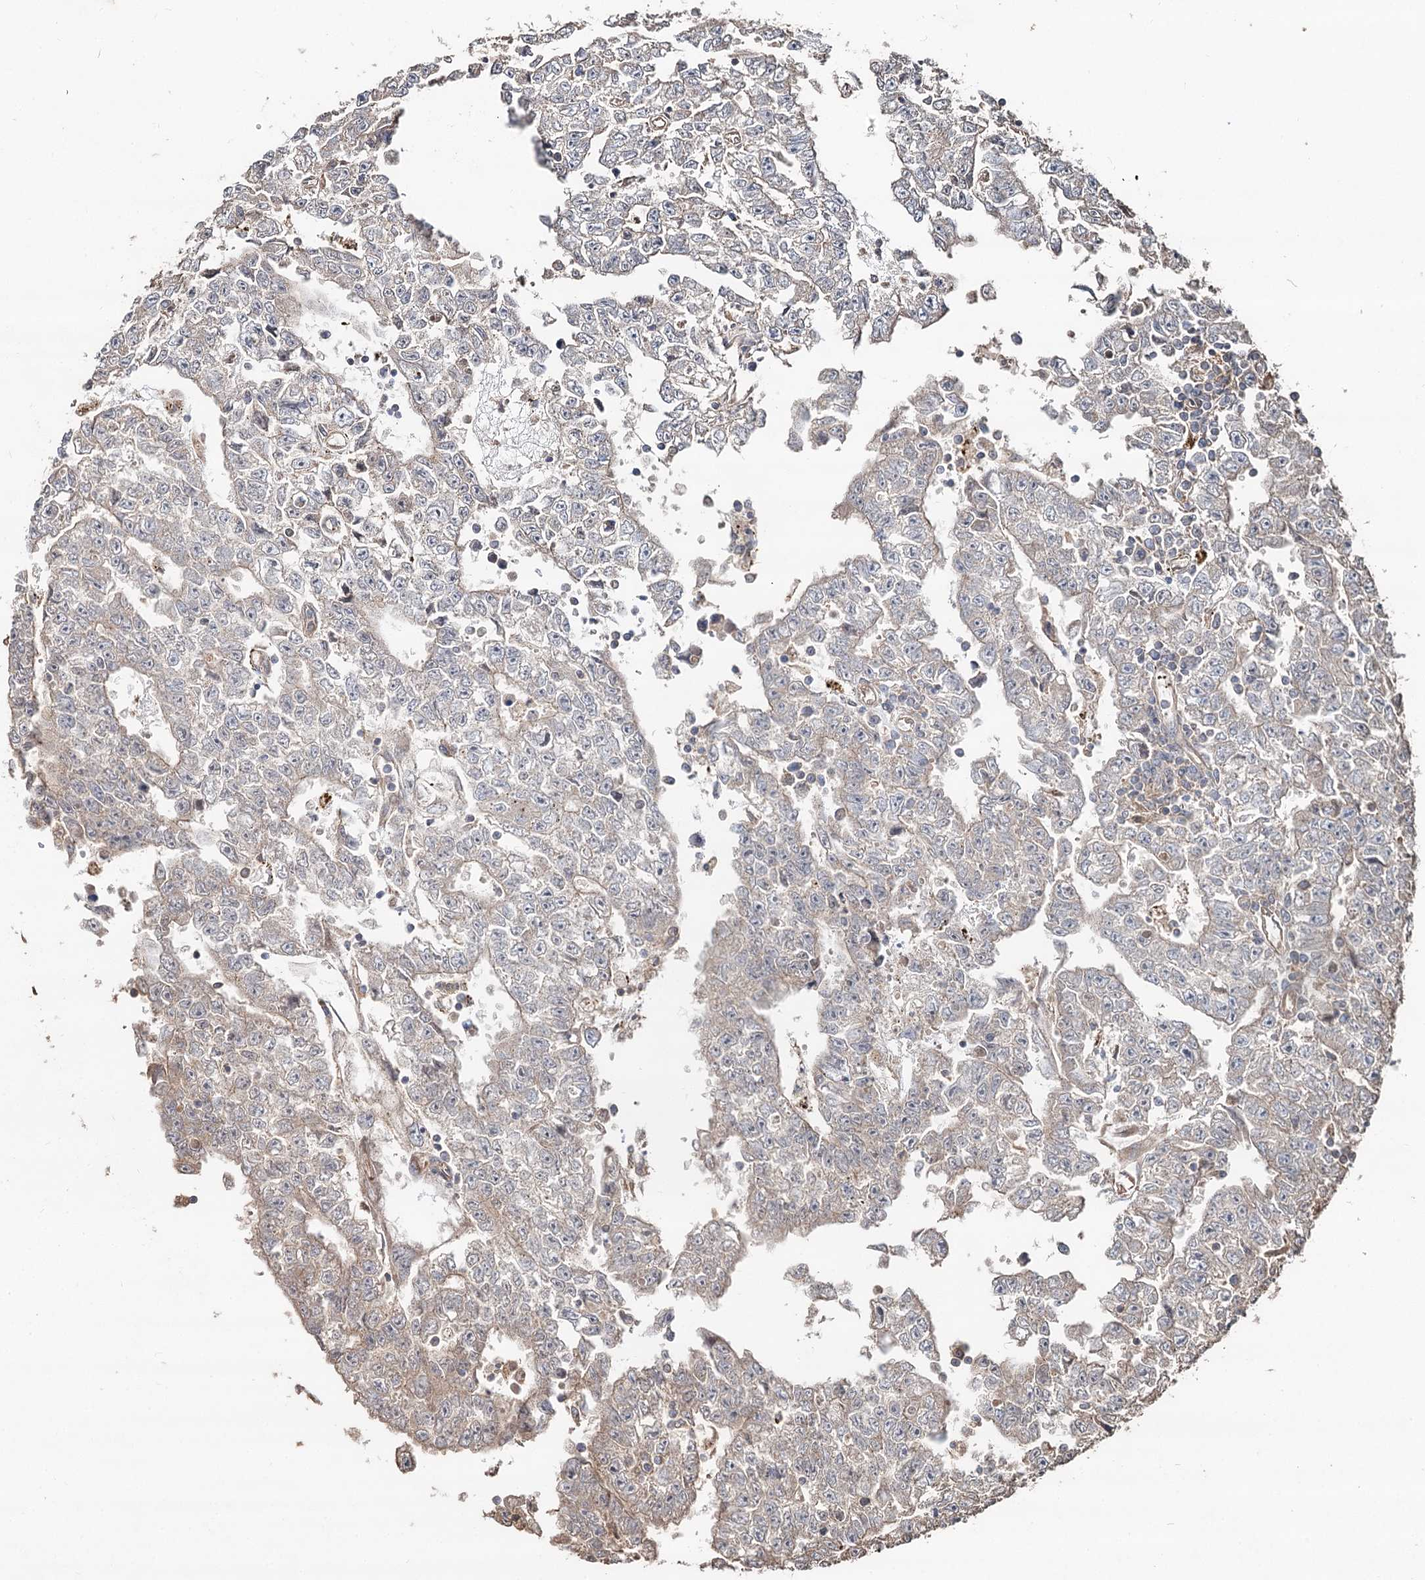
{"staining": {"intensity": "weak", "quantity": "<25%", "location": "cytoplasmic/membranous"}, "tissue": "testis cancer", "cell_type": "Tumor cells", "image_type": "cancer", "snomed": [{"axis": "morphology", "description": "Carcinoma, Embryonal, NOS"}, {"axis": "topography", "description": "Testis"}], "caption": "Immunohistochemical staining of testis embryonal carcinoma demonstrates no significant staining in tumor cells.", "gene": "SPART", "patient": {"sex": "male", "age": 25}}